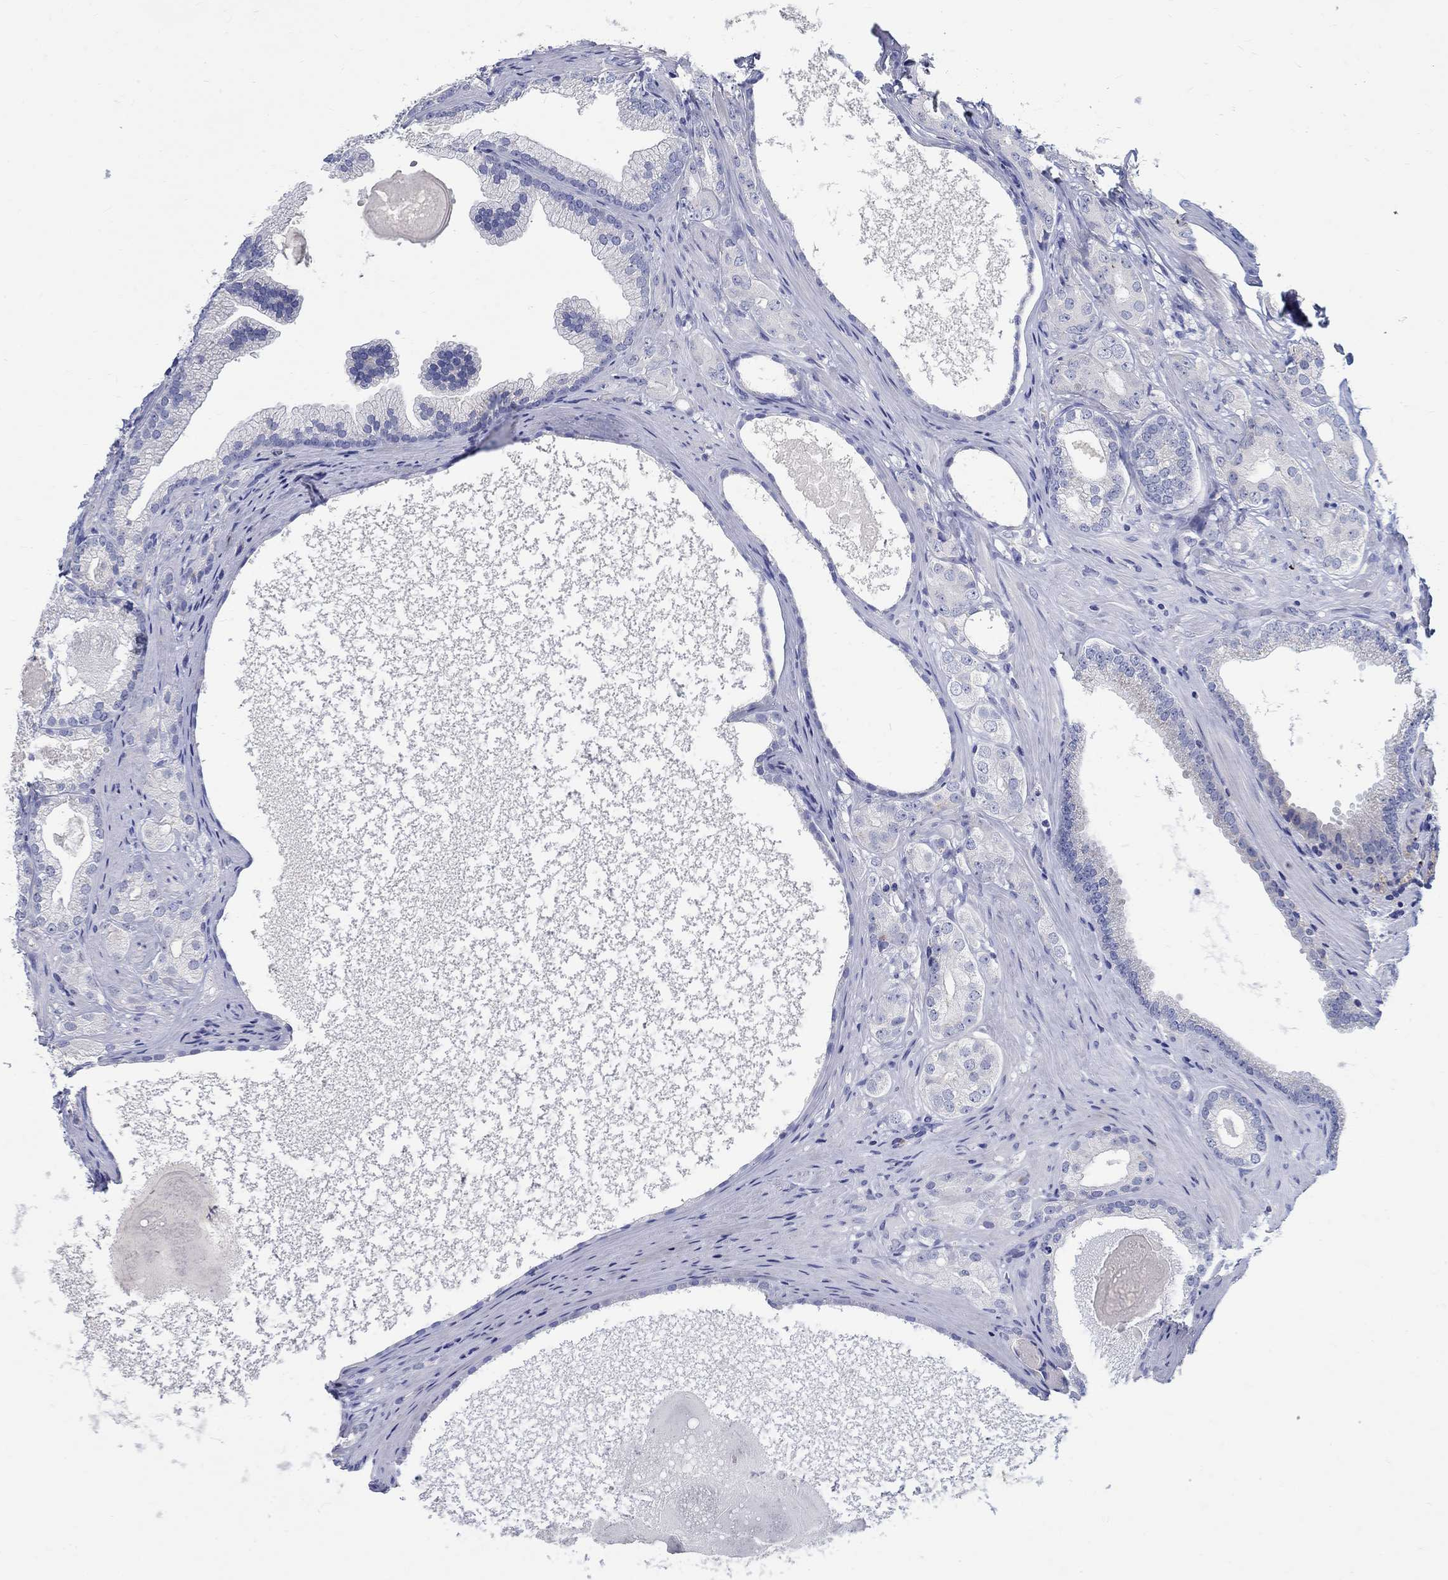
{"staining": {"intensity": "negative", "quantity": "none", "location": "none"}, "tissue": "prostate cancer", "cell_type": "Tumor cells", "image_type": "cancer", "snomed": [{"axis": "morphology", "description": "Adenocarcinoma, High grade"}, {"axis": "topography", "description": "Prostate and seminal vesicle, NOS"}], "caption": "Photomicrograph shows no protein positivity in tumor cells of prostate cancer tissue. (Stains: DAB immunohistochemistry (IHC) with hematoxylin counter stain, Microscopy: brightfield microscopy at high magnification).", "gene": "SOX2", "patient": {"sex": "male", "age": 62}}